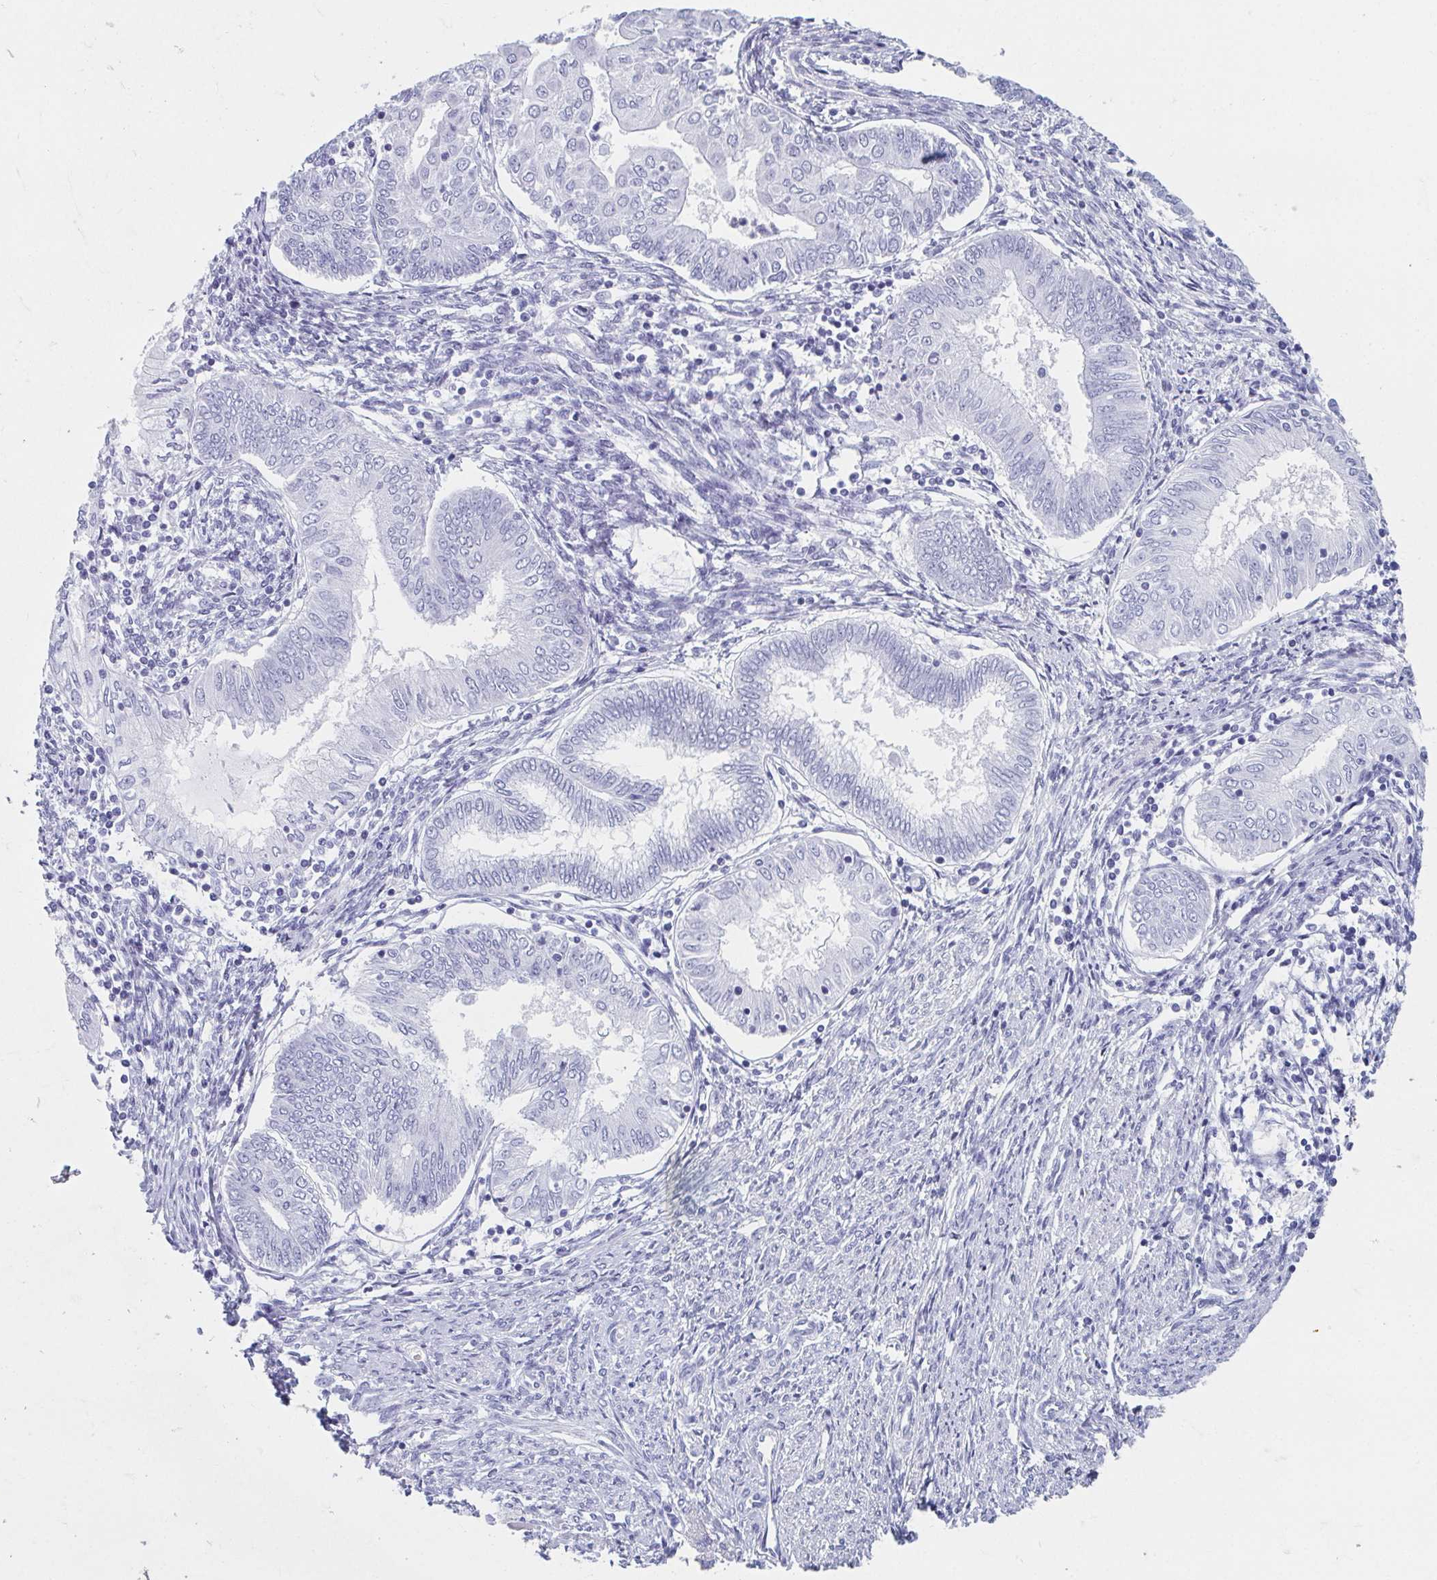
{"staining": {"intensity": "negative", "quantity": "none", "location": "none"}, "tissue": "endometrial cancer", "cell_type": "Tumor cells", "image_type": "cancer", "snomed": [{"axis": "morphology", "description": "Adenocarcinoma, NOS"}, {"axis": "topography", "description": "Endometrium"}], "caption": "Endometrial cancer was stained to show a protein in brown. There is no significant expression in tumor cells.", "gene": "GHRL", "patient": {"sex": "female", "age": 68}}